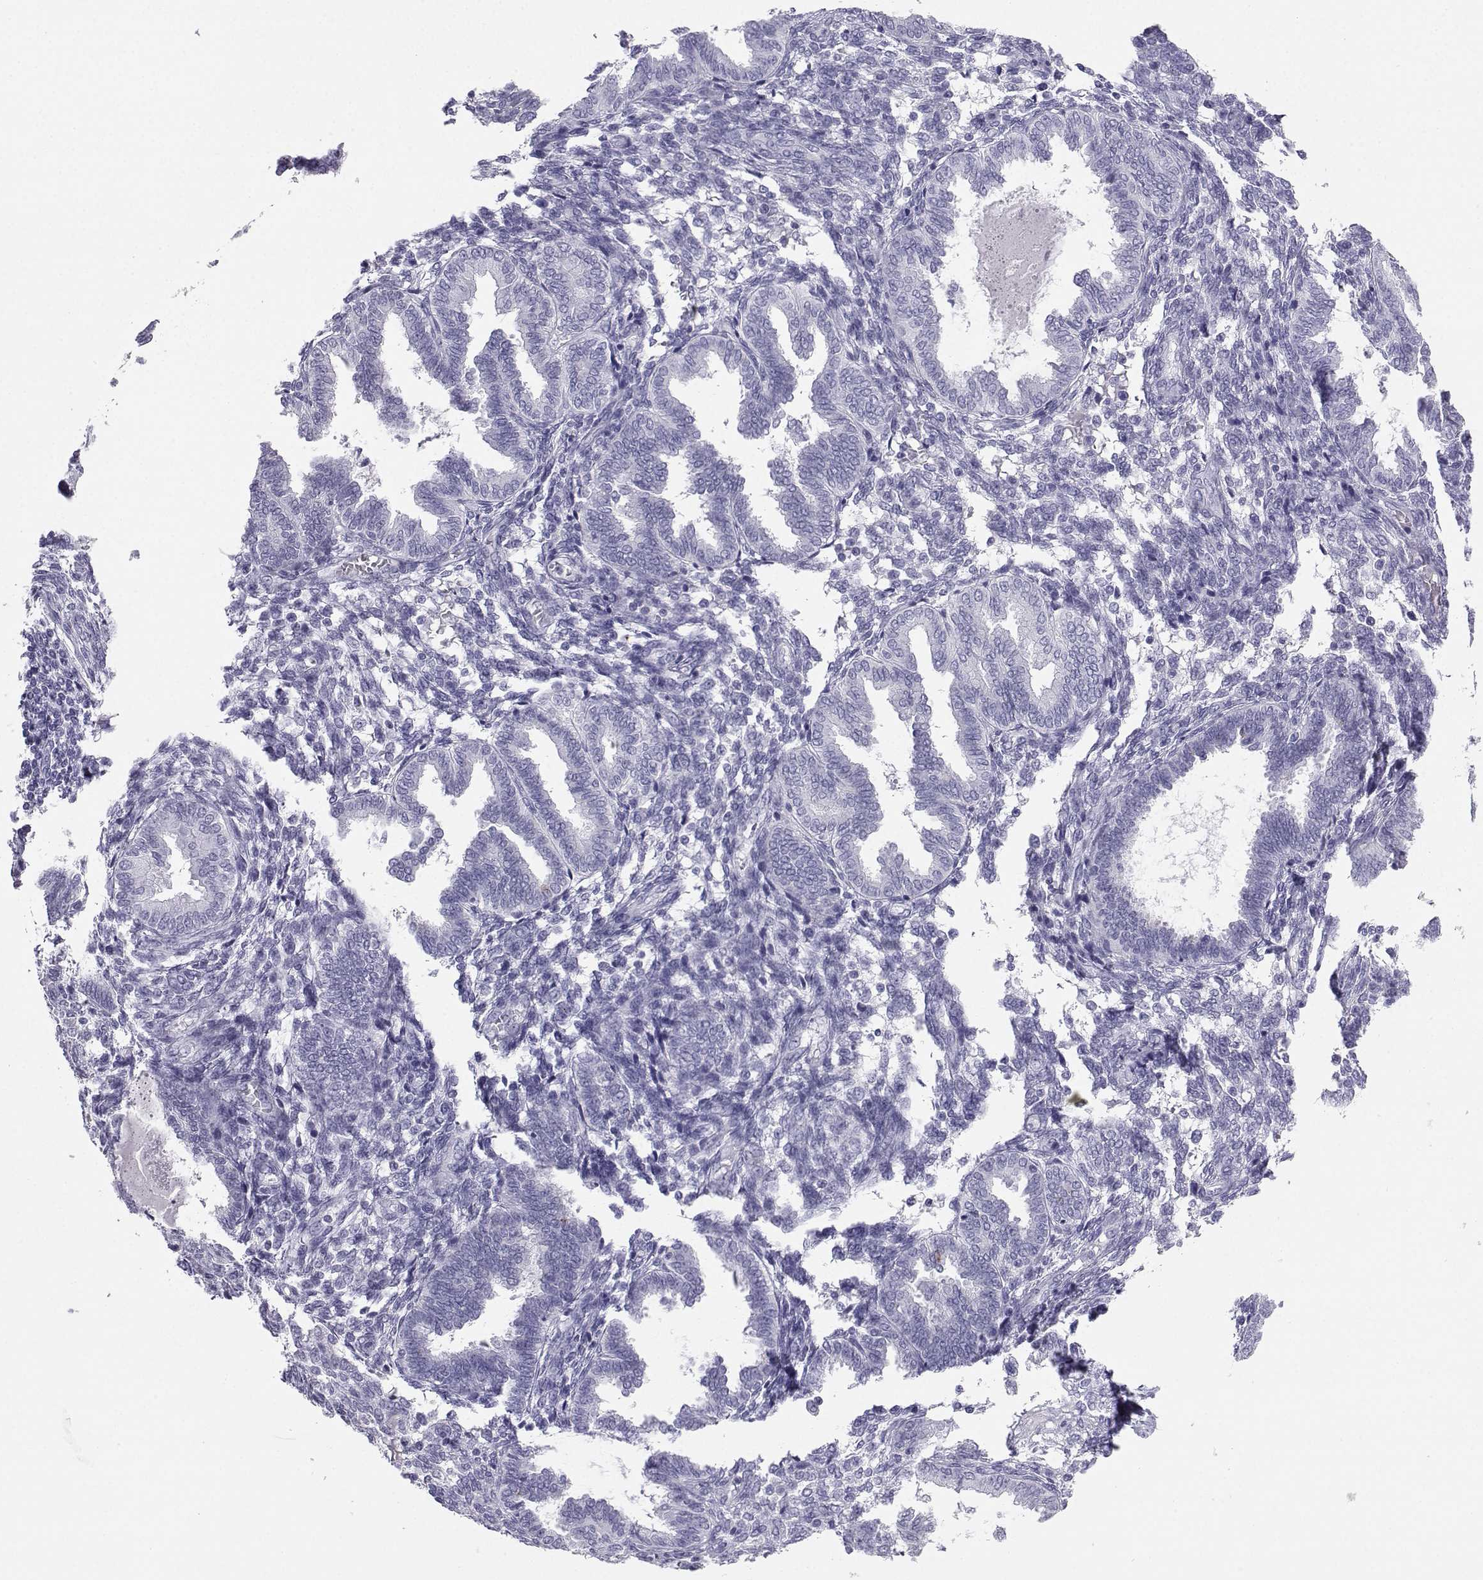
{"staining": {"intensity": "negative", "quantity": "none", "location": "none"}, "tissue": "endometrium", "cell_type": "Cells in endometrial stroma", "image_type": "normal", "snomed": [{"axis": "morphology", "description": "Normal tissue, NOS"}, {"axis": "topography", "description": "Endometrium"}], "caption": "Cells in endometrial stroma are negative for protein expression in normal human endometrium. The staining was performed using DAB (3,3'-diaminobenzidine) to visualize the protein expression in brown, while the nuclei were stained in blue with hematoxylin (Magnification: 20x).", "gene": "SST", "patient": {"sex": "female", "age": 42}}